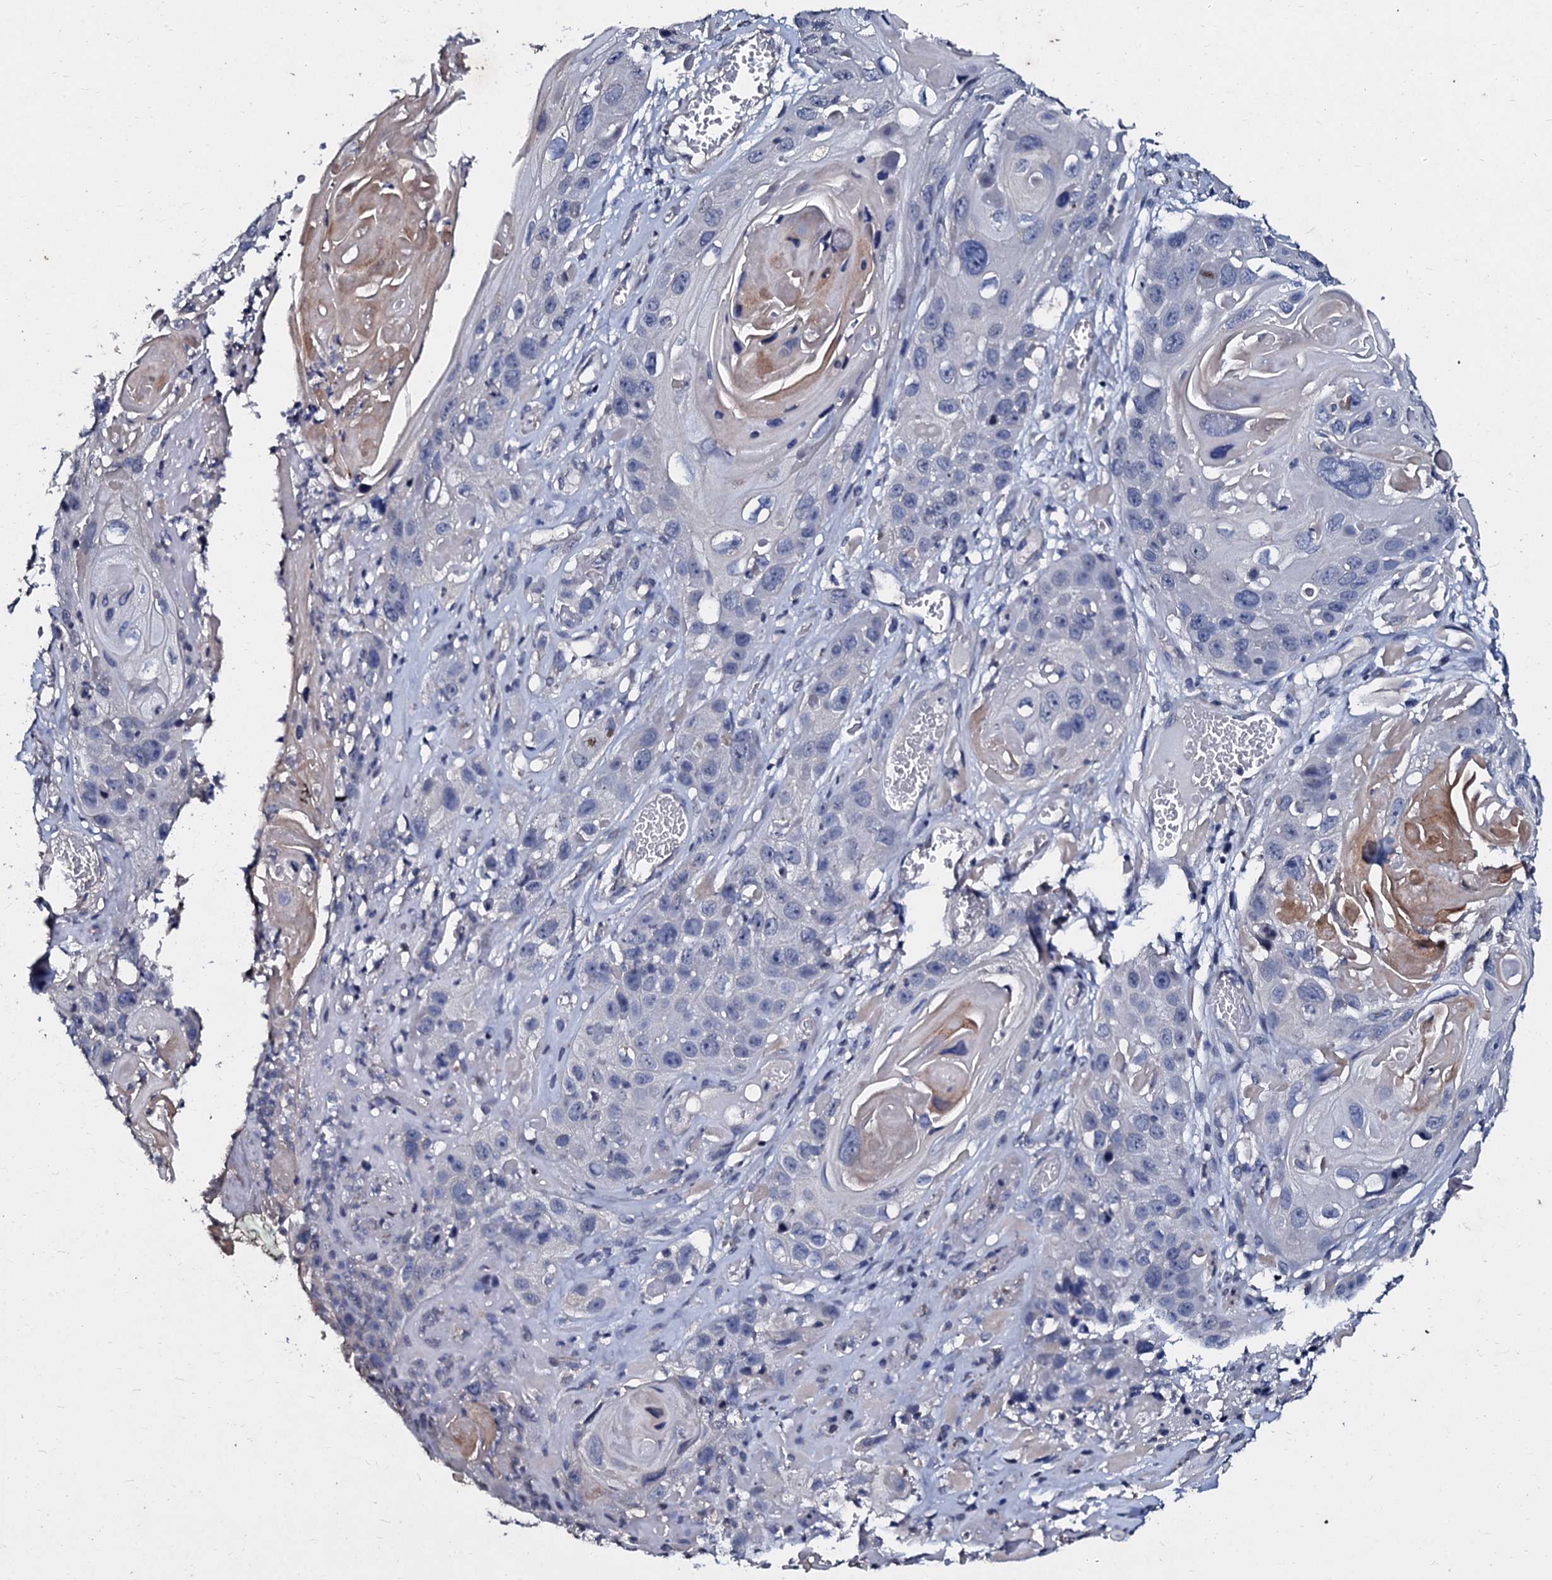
{"staining": {"intensity": "negative", "quantity": "none", "location": "none"}, "tissue": "skin cancer", "cell_type": "Tumor cells", "image_type": "cancer", "snomed": [{"axis": "morphology", "description": "Squamous cell carcinoma, NOS"}, {"axis": "topography", "description": "Skin"}], "caption": "This is an immunohistochemistry (IHC) photomicrograph of human skin squamous cell carcinoma. There is no expression in tumor cells.", "gene": "SLC37A4", "patient": {"sex": "male", "age": 55}}